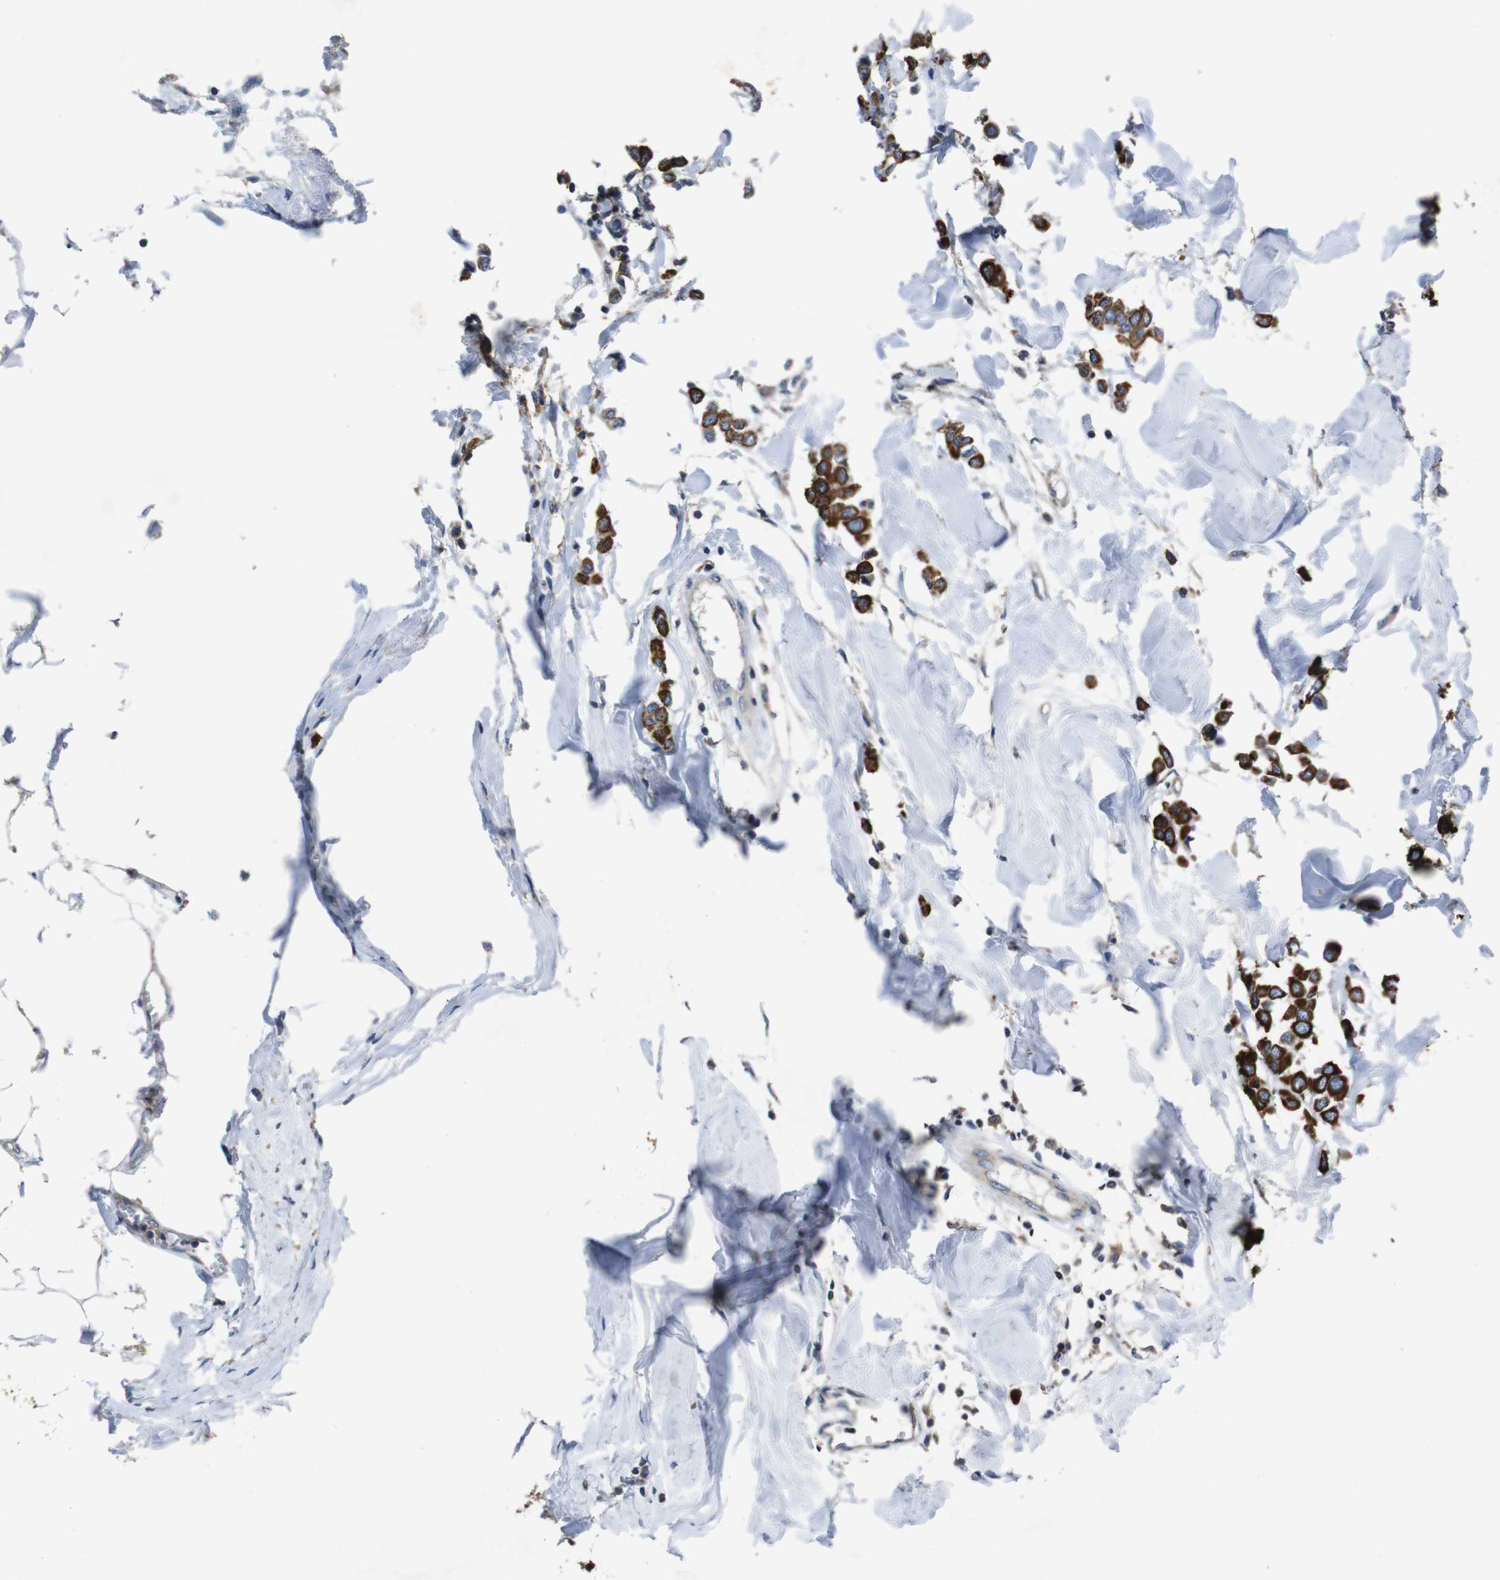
{"staining": {"intensity": "strong", "quantity": ">75%", "location": "cytoplasmic/membranous"}, "tissue": "breast cancer", "cell_type": "Tumor cells", "image_type": "cancer", "snomed": [{"axis": "morphology", "description": "Lobular carcinoma"}, {"axis": "topography", "description": "Breast"}], "caption": "Brown immunohistochemical staining in breast cancer (lobular carcinoma) reveals strong cytoplasmic/membranous expression in approximately >75% of tumor cells.", "gene": "GLIPR1", "patient": {"sex": "female", "age": 51}}